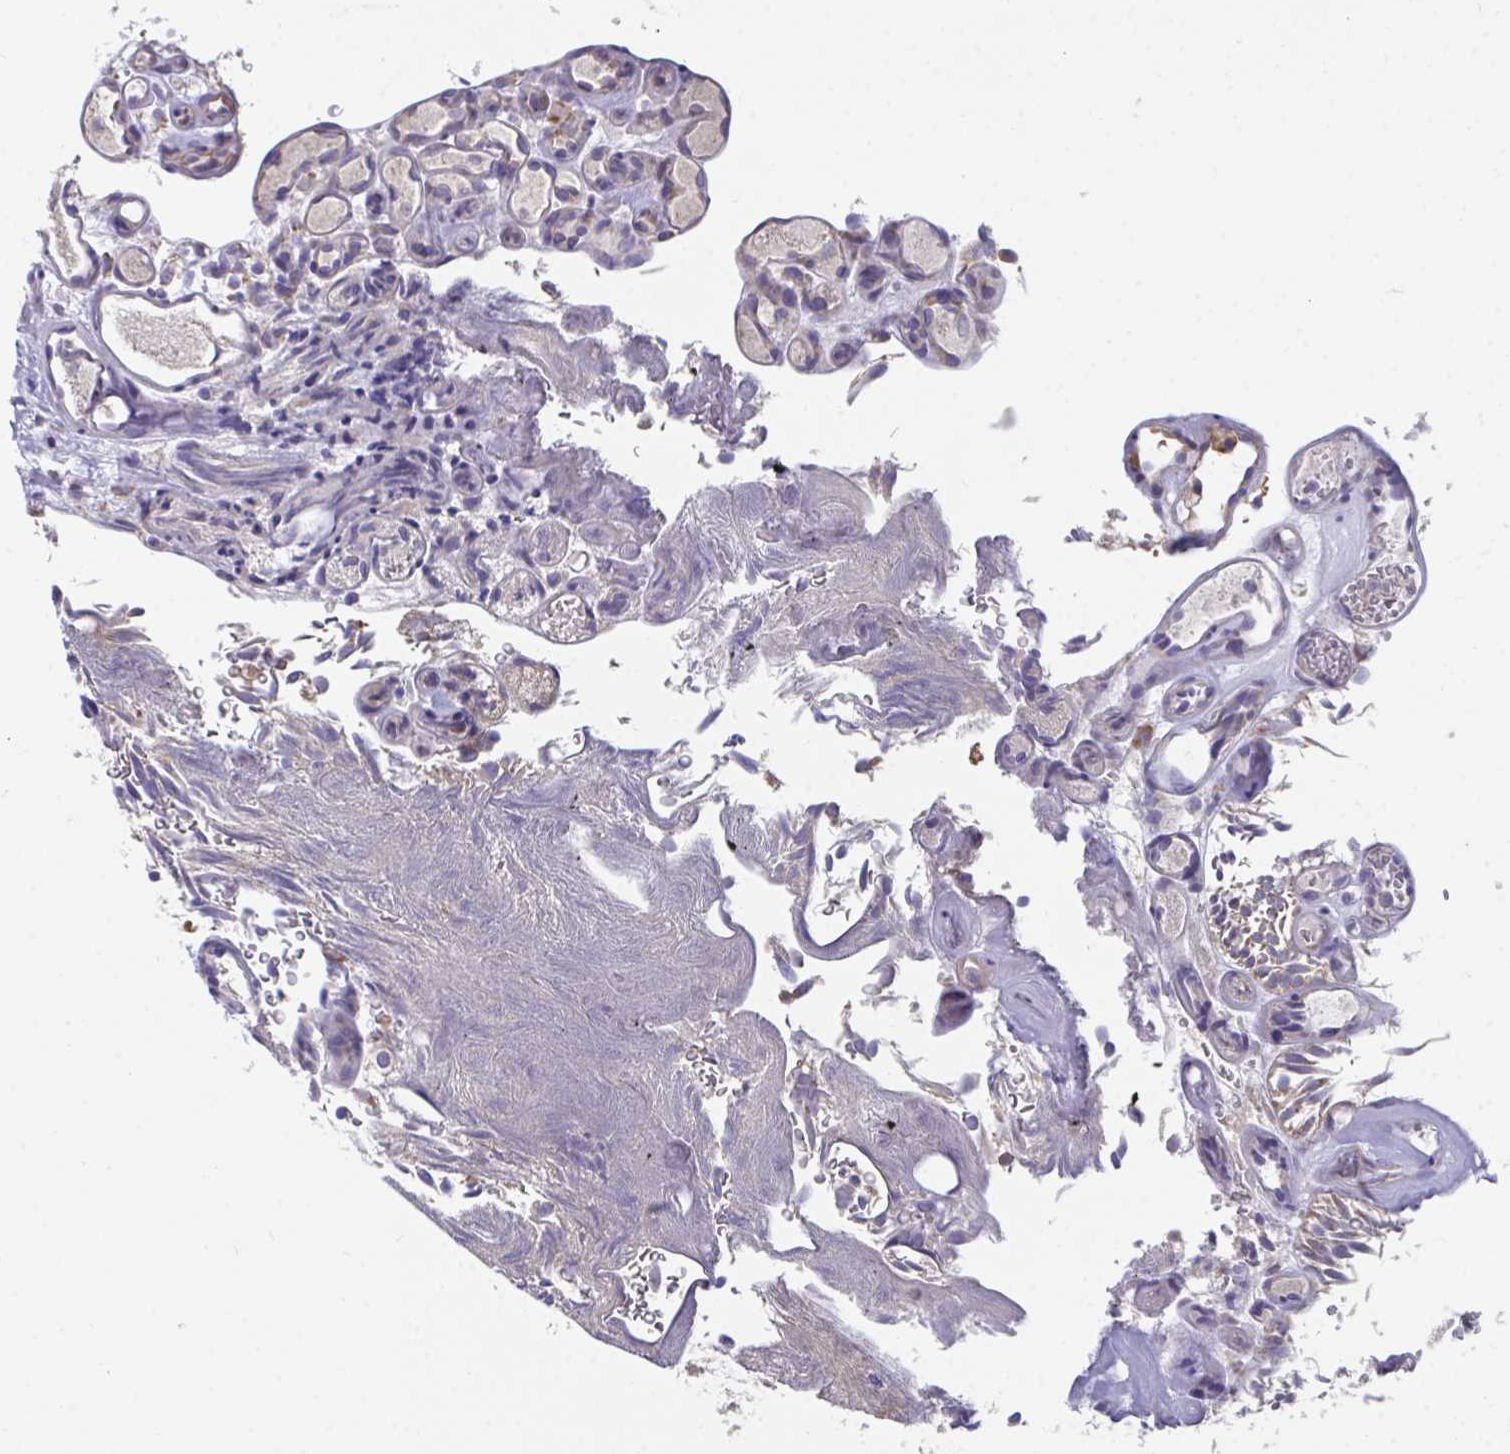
{"staining": {"intensity": "moderate", "quantity": "<25%", "location": "cytoplasmic/membranous"}, "tissue": "urothelial cancer", "cell_type": "Tumor cells", "image_type": "cancer", "snomed": [{"axis": "morphology", "description": "Urothelial carcinoma, Low grade"}, {"axis": "topography", "description": "Urinary bladder"}], "caption": "IHC micrograph of urothelial cancer stained for a protein (brown), which demonstrates low levels of moderate cytoplasmic/membranous positivity in approximately <25% of tumor cells.", "gene": "SUSD4", "patient": {"sex": "male", "age": 78}}